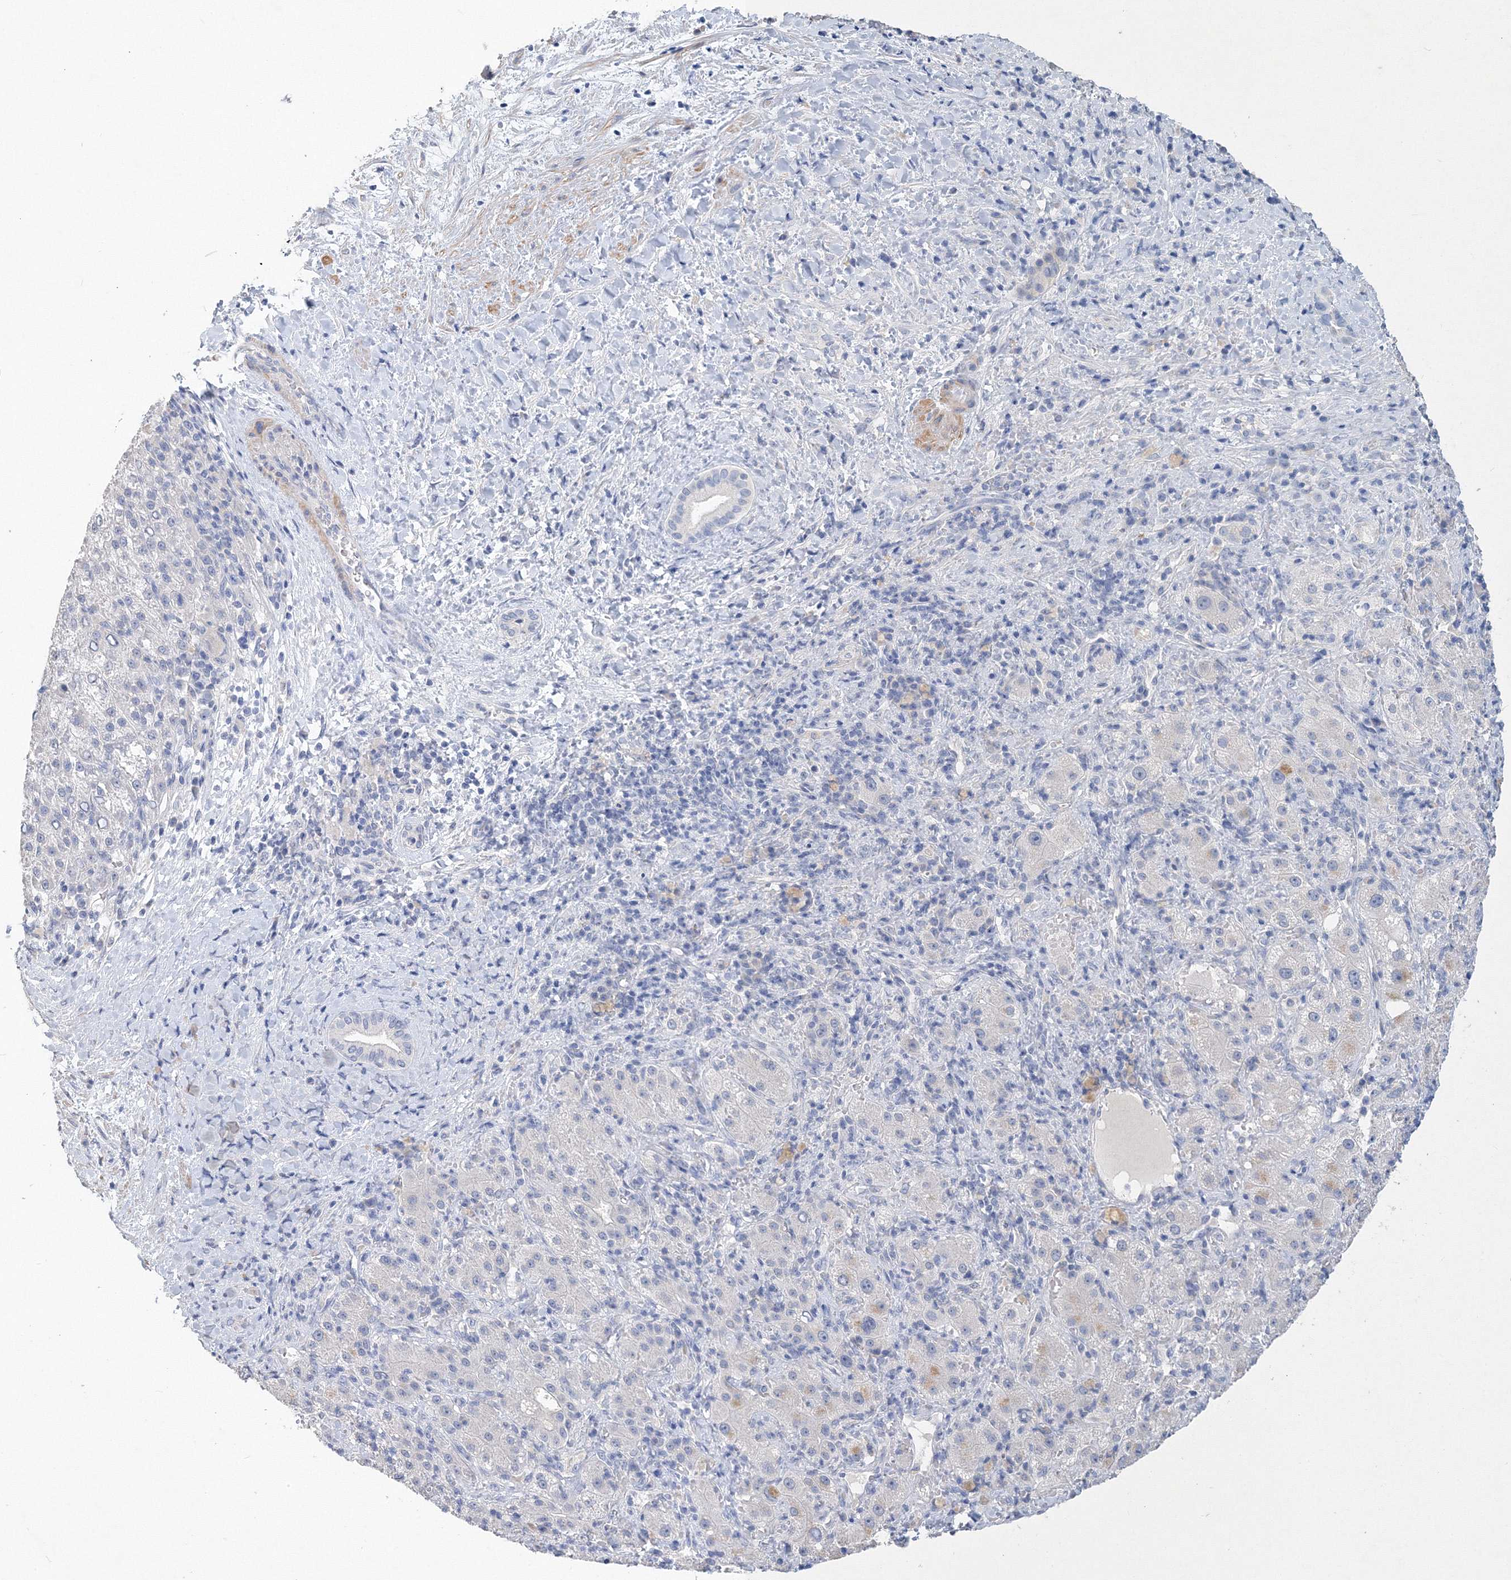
{"staining": {"intensity": "negative", "quantity": "none", "location": "none"}, "tissue": "liver cancer", "cell_type": "Tumor cells", "image_type": "cancer", "snomed": [{"axis": "morphology", "description": "Carcinoma, Hepatocellular, NOS"}, {"axis": "topography", "description": "Liver"}], "caption": "There is no significant expression in tumor cells of liver cancer (hepatocellular carcinoma).", "gene": "OSBPL6", "patient": {"sex": "female", "age": 58}}